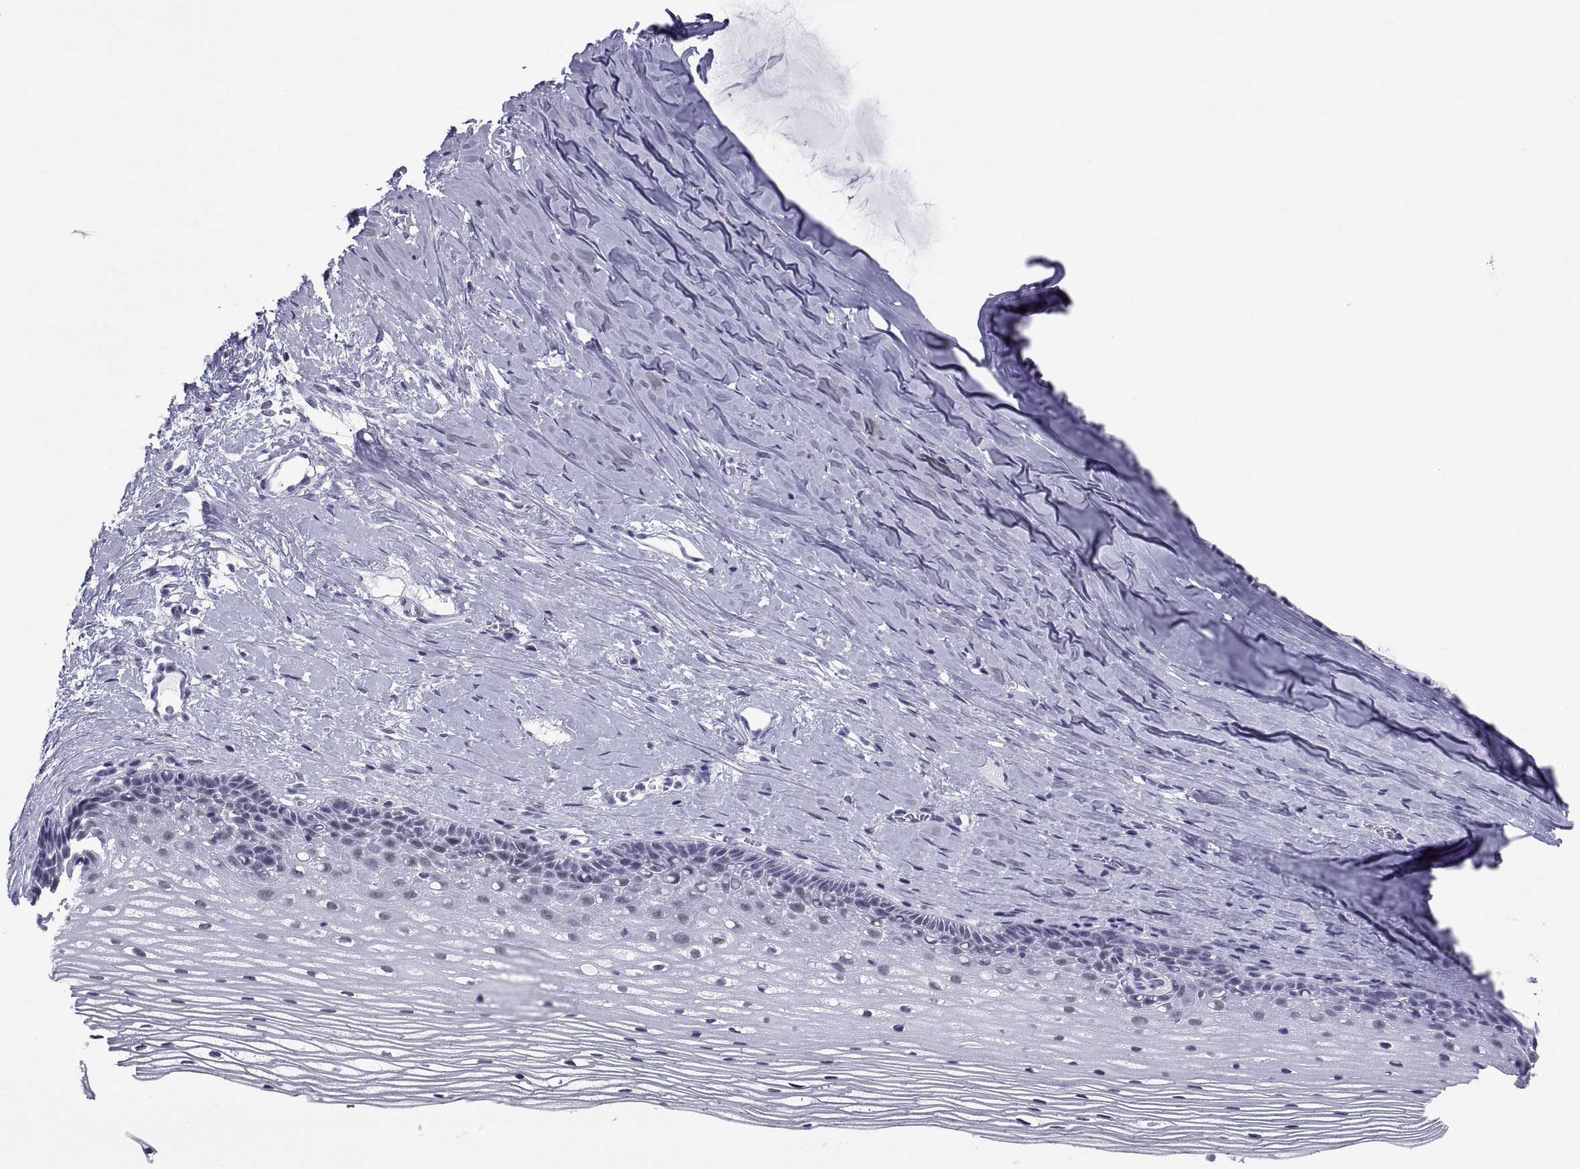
{"staining": {"intensity": "negative", "quantity": "none", "location": "none"}, "tissue": "cervix", "cell_type": "Glandular cells", "image_type": "normal", "snomed": [{"axis": "morphology", "description": "Normal tissue, NOS"}, {"axis": "topography", "description": "Cervix"}], "caption": "IHC photomicrograph of benign cervix stained for a protein (brown), which shows no staining in glandular cells. The staining is performed using DAB (3,3'-diaminobenzidine) brown chromogen with nuclei counter-stained in using hematoxylin.", "gene": "NEUROD6", "patient": {"sex": "female", "age": 40}}